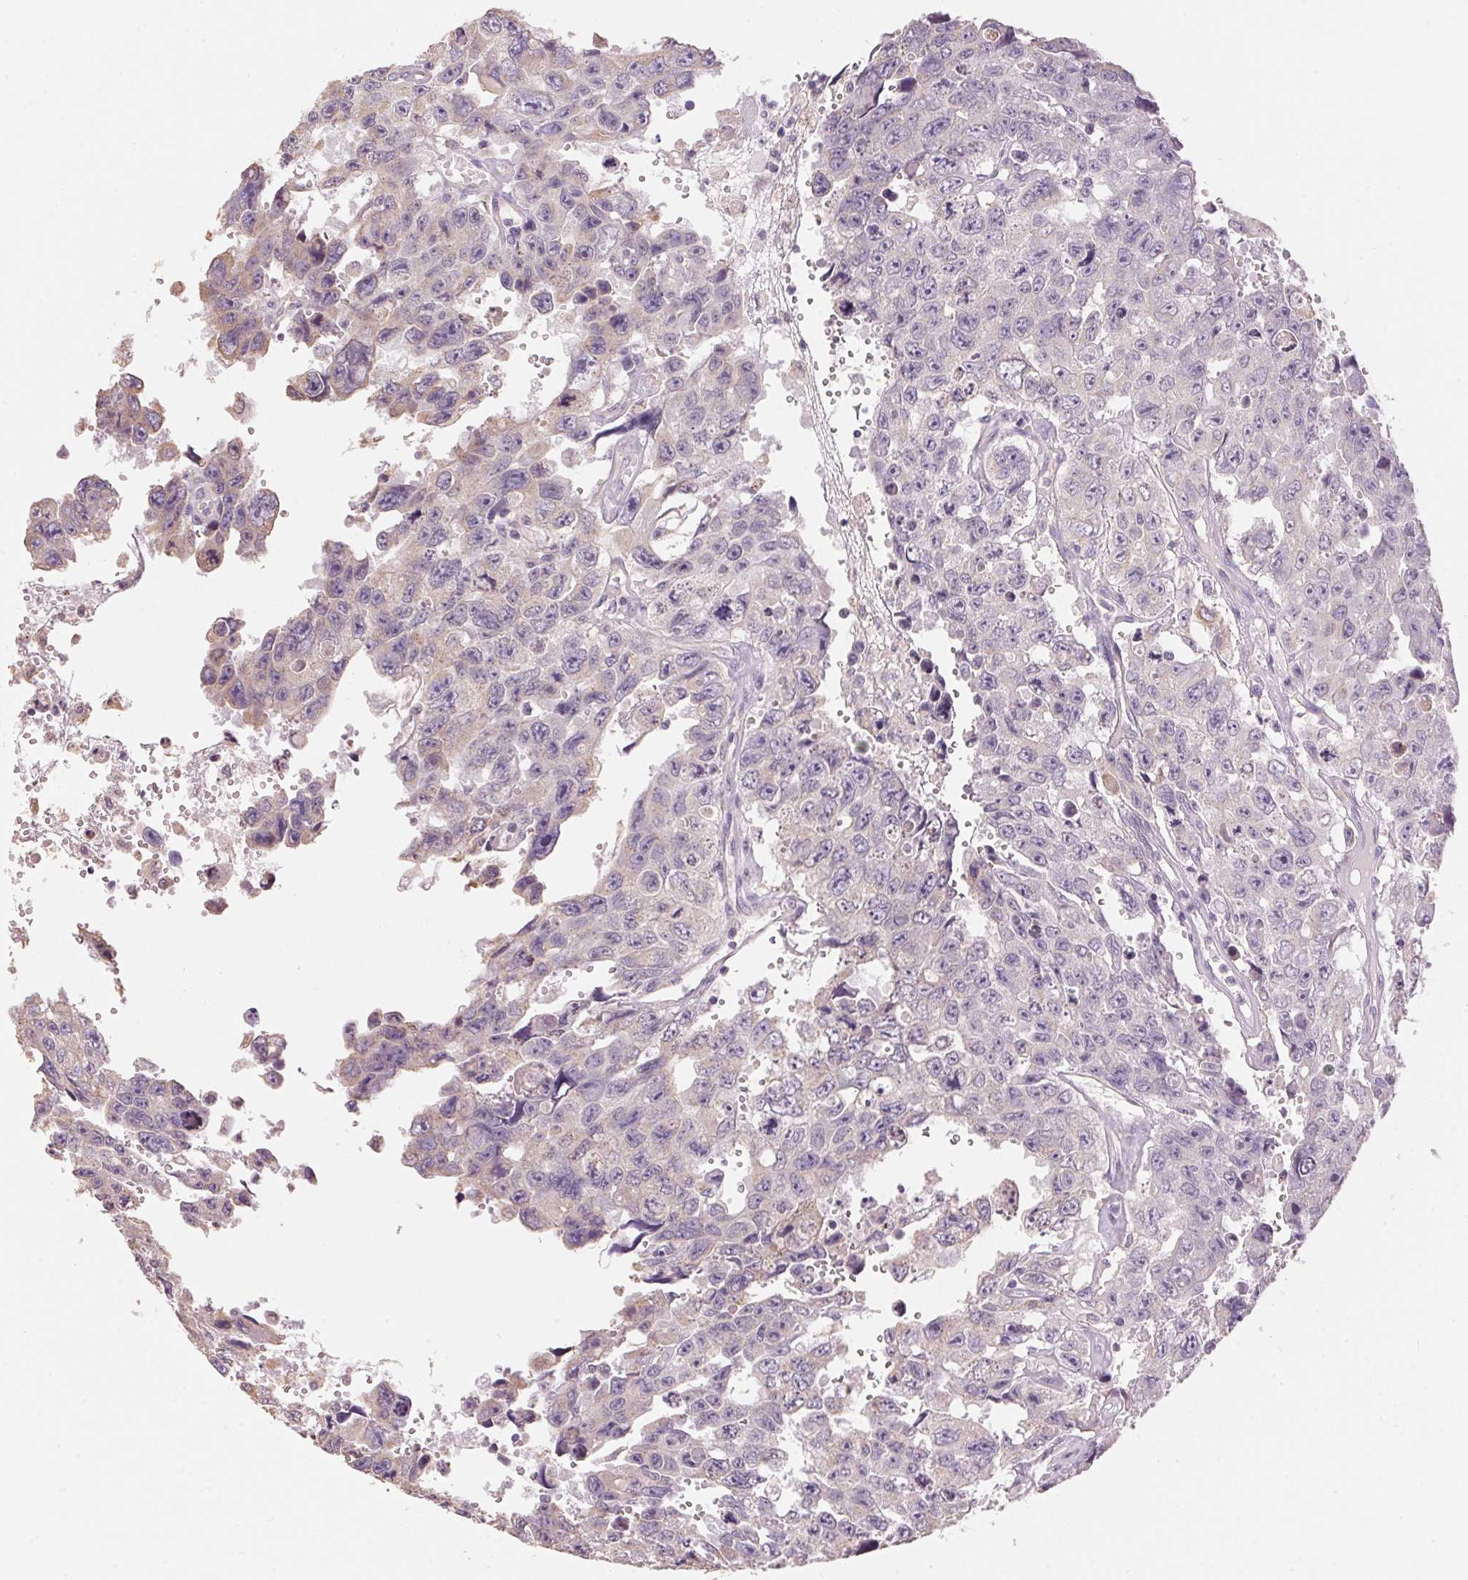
{"staining": {"intensity": "negative", "quantity": "none", "location": "none"}, "tissue": "testis cancer", "cell_type": "Tumor cells", "image_type": "cancer", "snomed": [{"axis": "morphology", "description": "Seminoma, NOS"}, {"axis": "topography", "description": "Testis"}], "caption": "Immunohistochemical staining of testis cancer (seminoma) demonstrates no significant staining in tumor cells.", "gene": "LYZL6", "patient": {"sex": "male", "age": 26}}